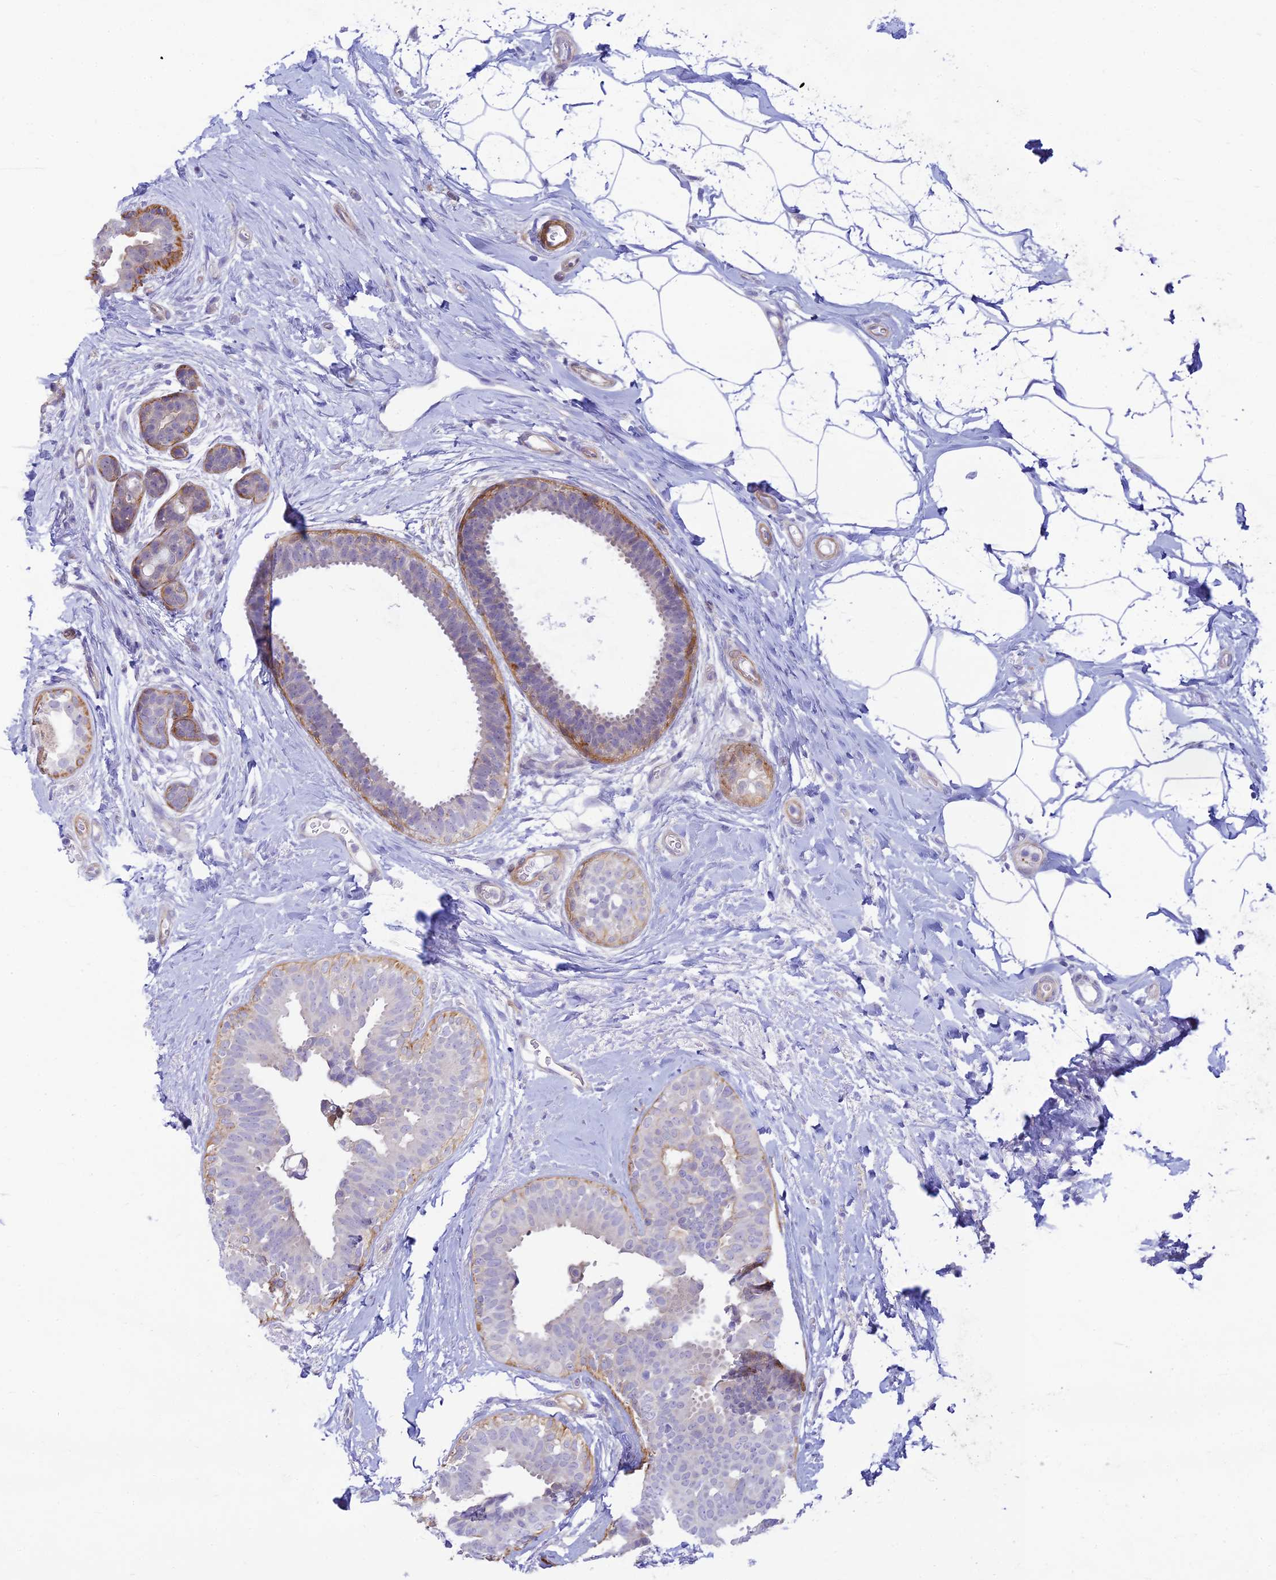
{"staining": {"intensity": "negative", "quantity": "none", "location": "none"}, "tissue": "breast cancer", "cell_type": "Tumor cells", "image_type": "cancer", "snomed": [{"axis": "morphology", "description": "Lobular carcinoma"}, {"axis": "topography", "description": "Breast"}], "caption": "Tumor cells are negative for protein expression in human breast lobular carcinoma.", "gene": "FBXW4", "patient": {"sex": "female", "age": 58}}